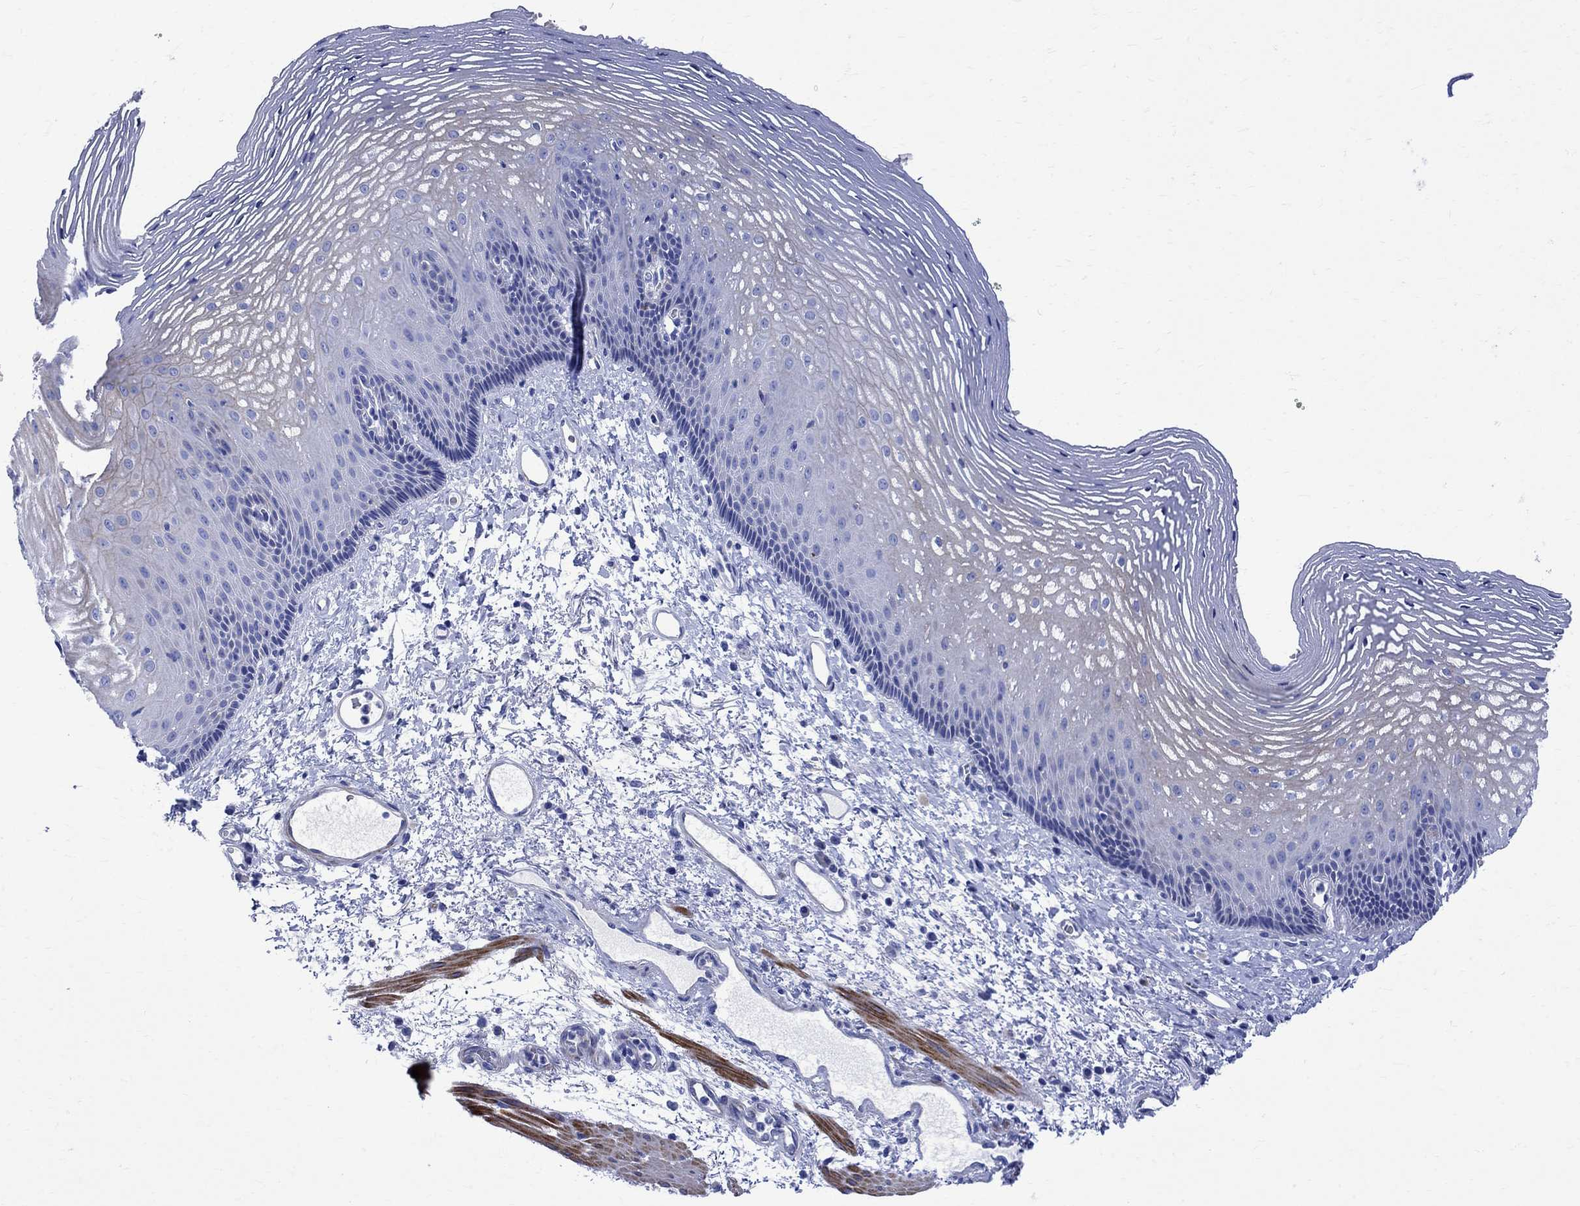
{"staining": {"intensity": "negative", "quantity": "none", "location": "none"}, "tissue": "esophagus", "cell_type": "Squamous epithelial cells", "image_type": "normal", "snomed": [{"axis": "morphology", "description": "Normal tissue, NOS"}, {"axis": "topography", "description": "Esophagus"}], "caption": "Immunohistochemistry of benign human esophagus shows no expression in squamous epithelial cells.", "gene": "PARVB", "patient": {"sex": "male", "age": 76}}